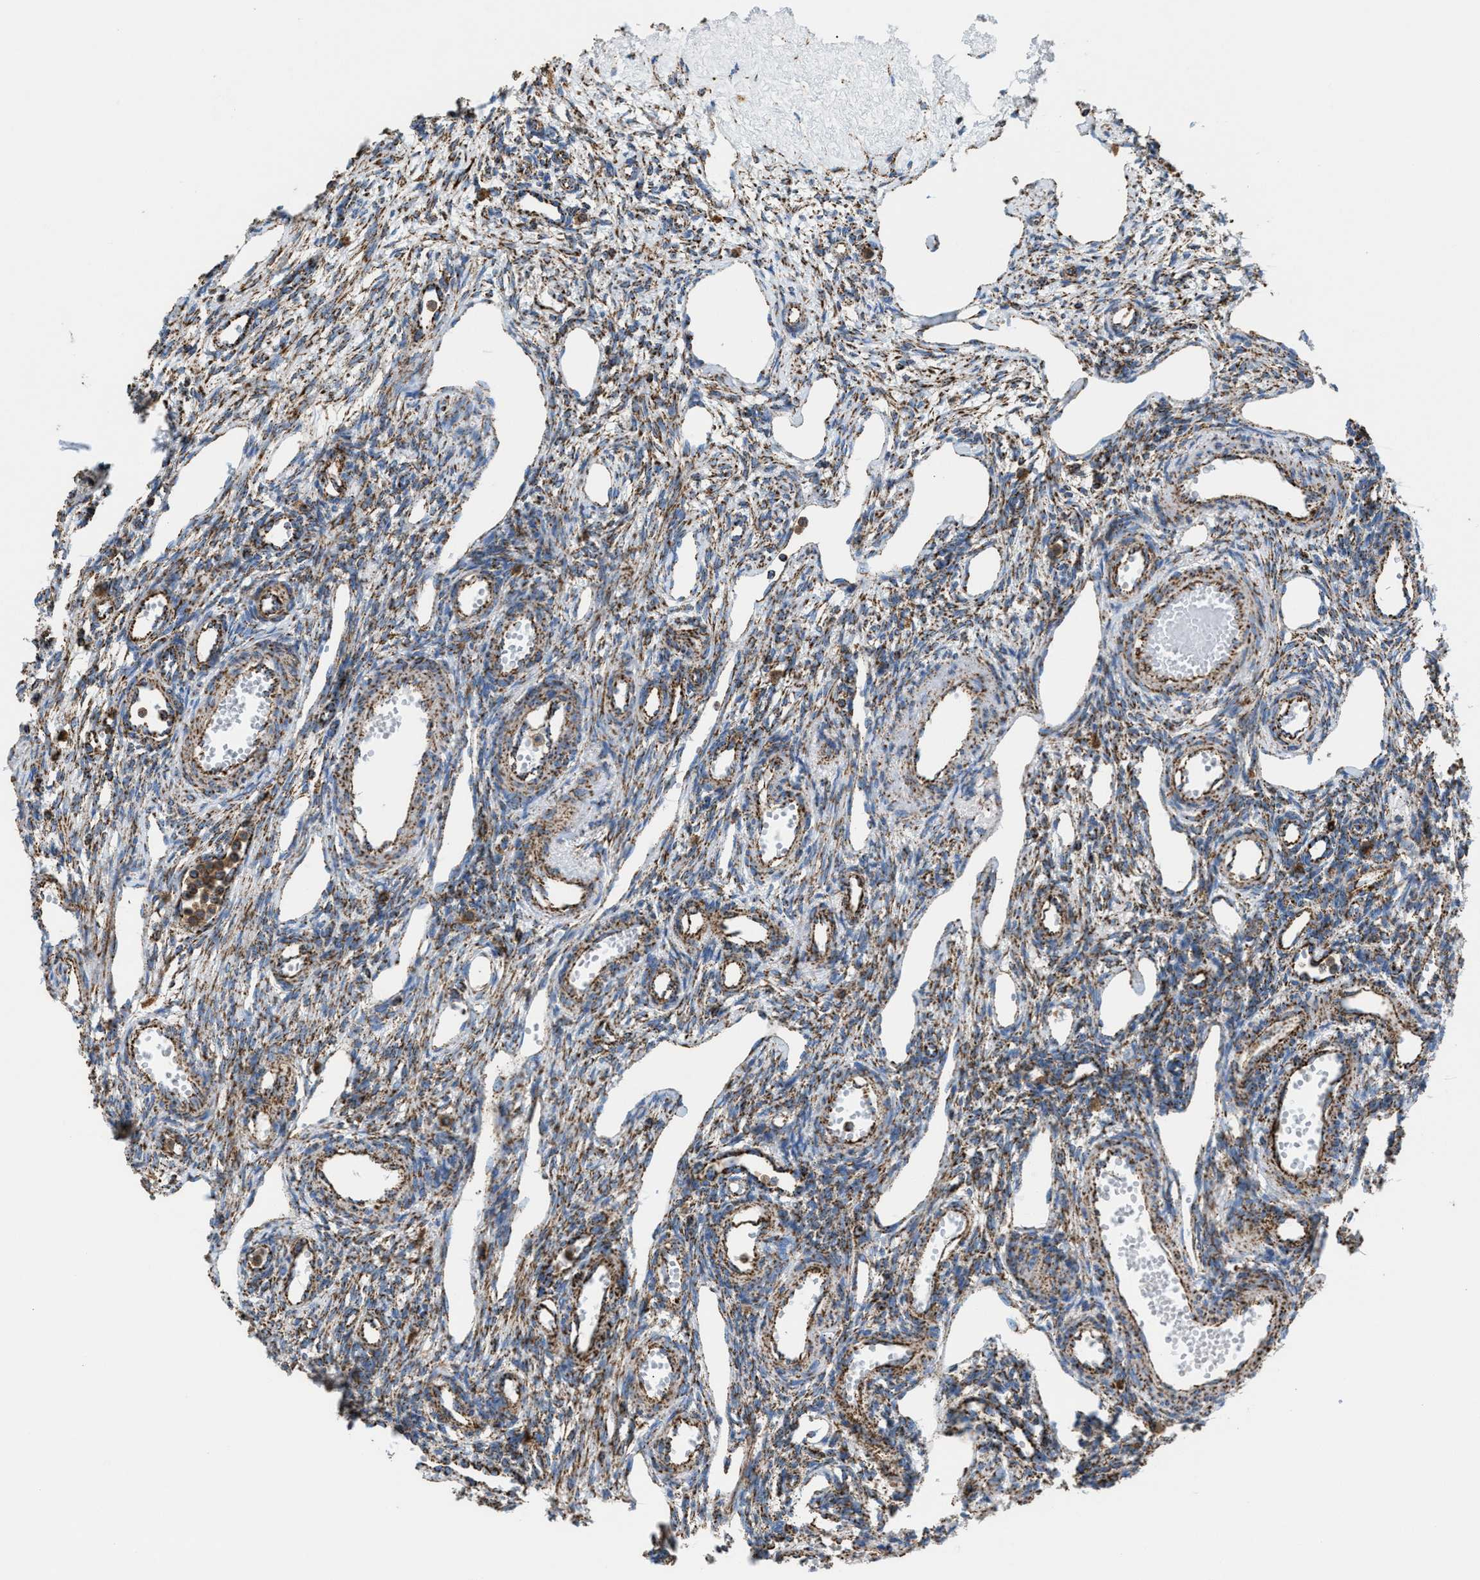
{"staining": {"intensity": "moderate", "quantity": ">75%", "location": "cytoplasmic/membranous"}, "tissue": "ovary", "cell_type": "Ovarian stroma cells", "image_type": "normal", "snomed": [{"axis": "morphology", "description": "Normal tissue, NOS"}, {"axis": "topography", "description": "Ovary"}], "caption": "A brown stain labels moderate cytoplasmic/membranous staining of a protein in ovarian stroma cells of normal human ovary. (Stains: DAB in brown, nuclei in blue, Microscopy: brightfield microscopy at high magnification).", "gene": "ECHS1", "patient": {"sex": "female", "age": 33}}